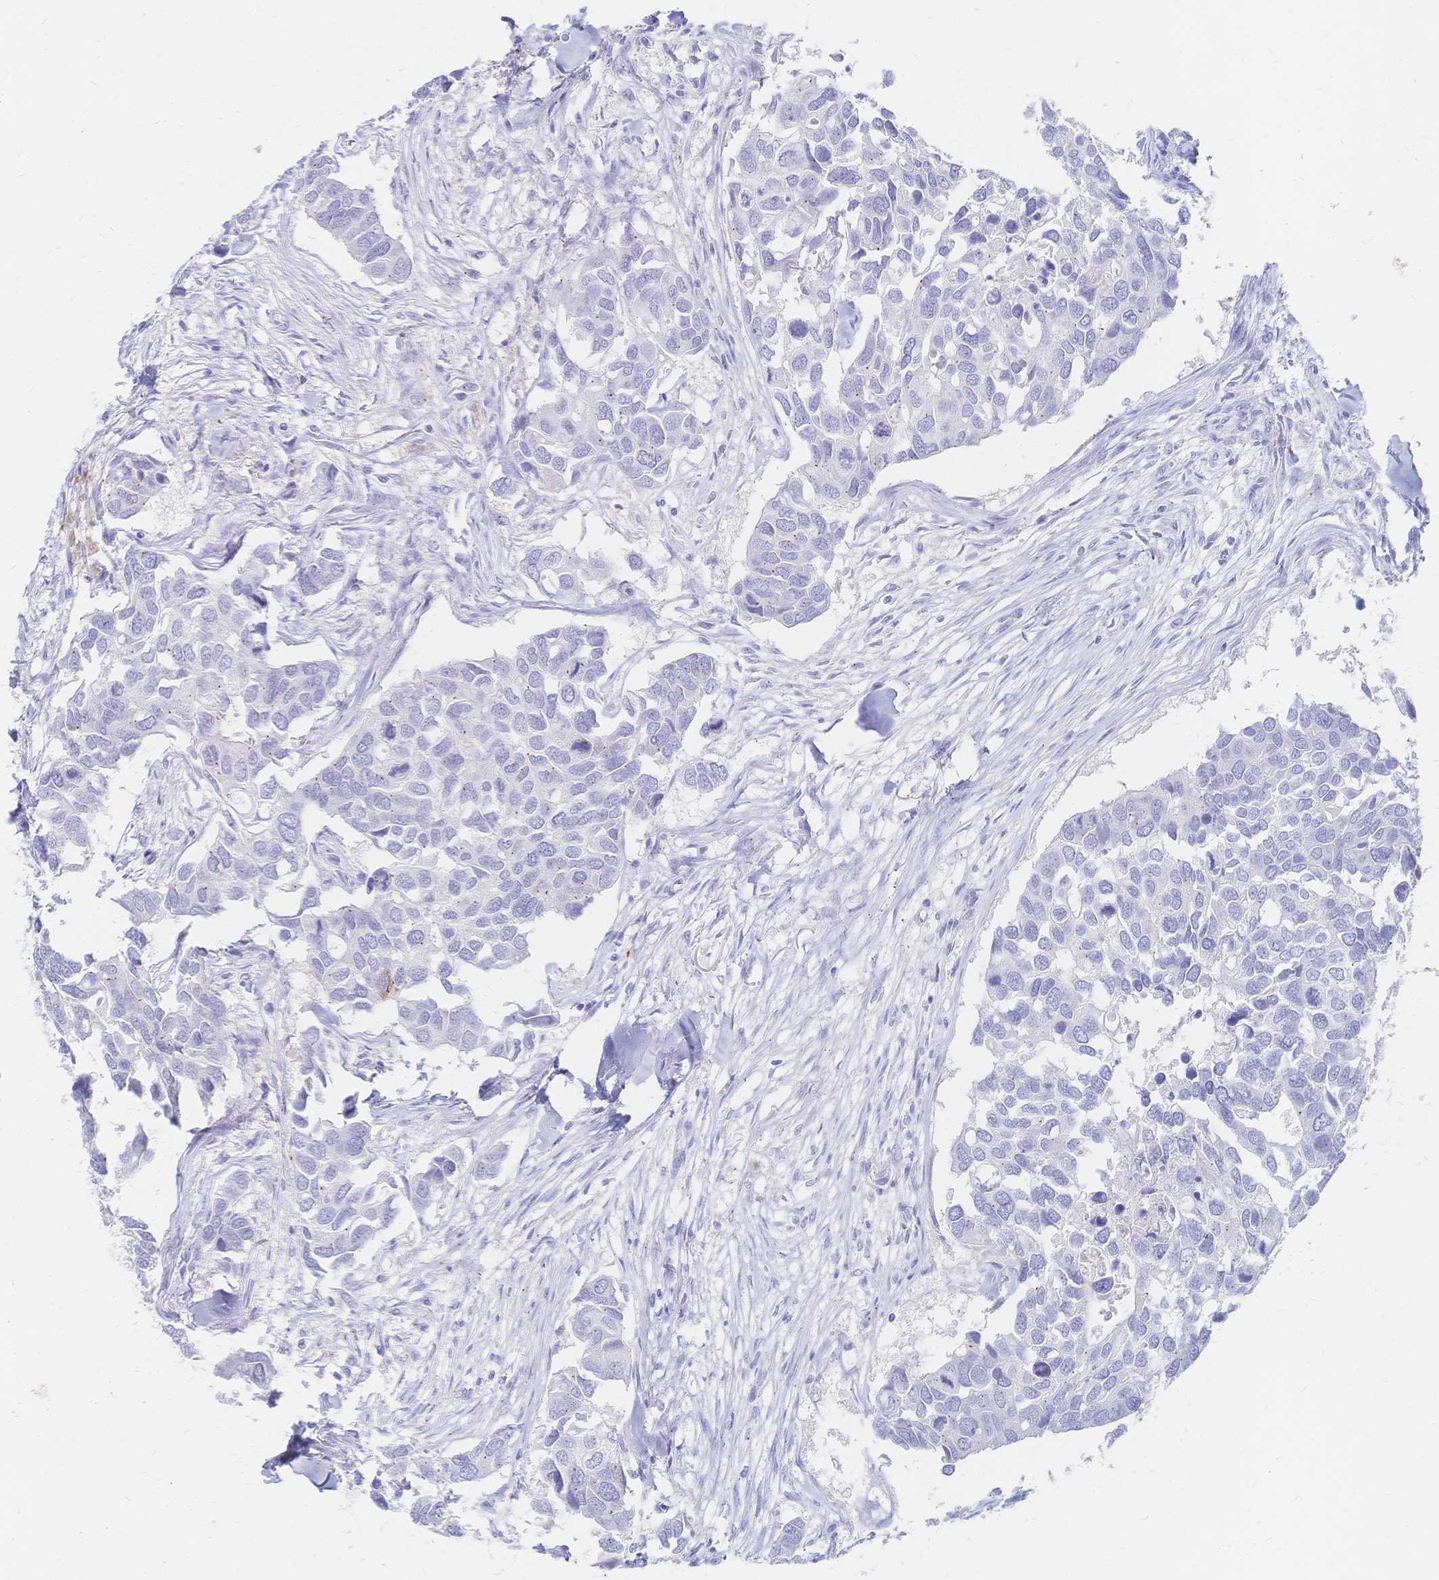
{"staining": {"intensity": "negative", "quantity": "none", "location": "none"}, "tissue": "breast cancer", "cell_type": "Tumor cells", "image_type": "cancer", "snomed": [{"axis": "morphology", "description": "Duct carcinoma"}, {"axis": "topography", "description": "Breast"}], "caption": "Immunohistochemistry (IHC) photomicrograph of neoplastic tissue: breast cancer stained with DAB (3,3'-diaminobenzidine) shows no significant protein positivity in tumor cells.", "gene": "PSORS1C2", "patient": {"sex": "female", "age": 83}}